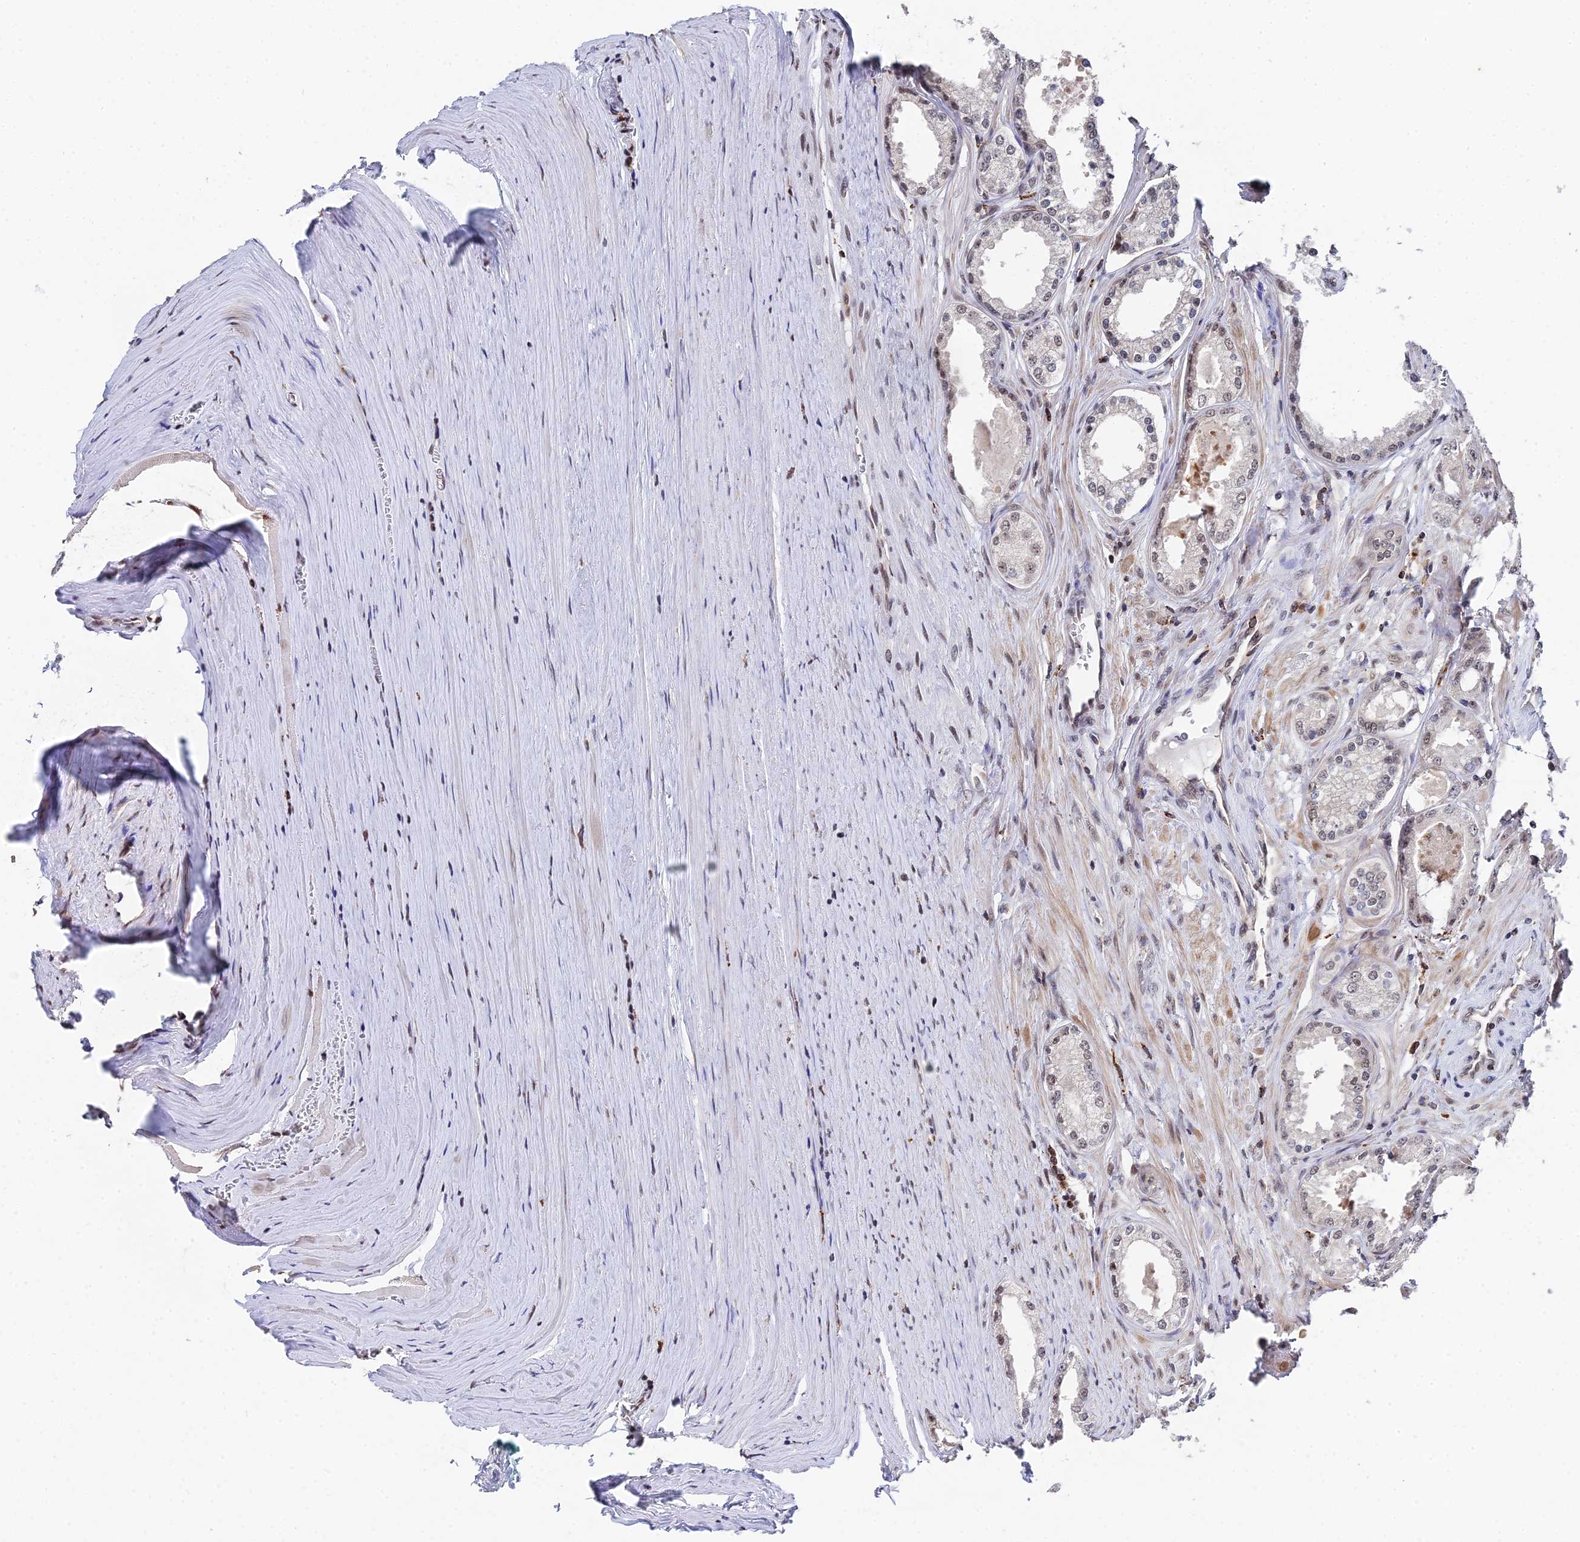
{"staining": {"intensity": "weak", "quantity": "25%-75%", "location": "nuclear"}, "tissue": "prostate cancer", "cell_type": "Tumor cells", "image_type": "cancer", "snomed": [{"axis": "morphology", "description": "Adenocarcinoma, High grade"}, {"axis": "topography", "description": "Prostate"}], "caption": "There is low levels of weak nuclear staining in tumor cells of high-grade adenocarcinoma (prostate), as demonstrated by immunohistochemical staining (brown color).", "gene": "MAGOHB", "patient": {"sex": "male", "age": 68}}